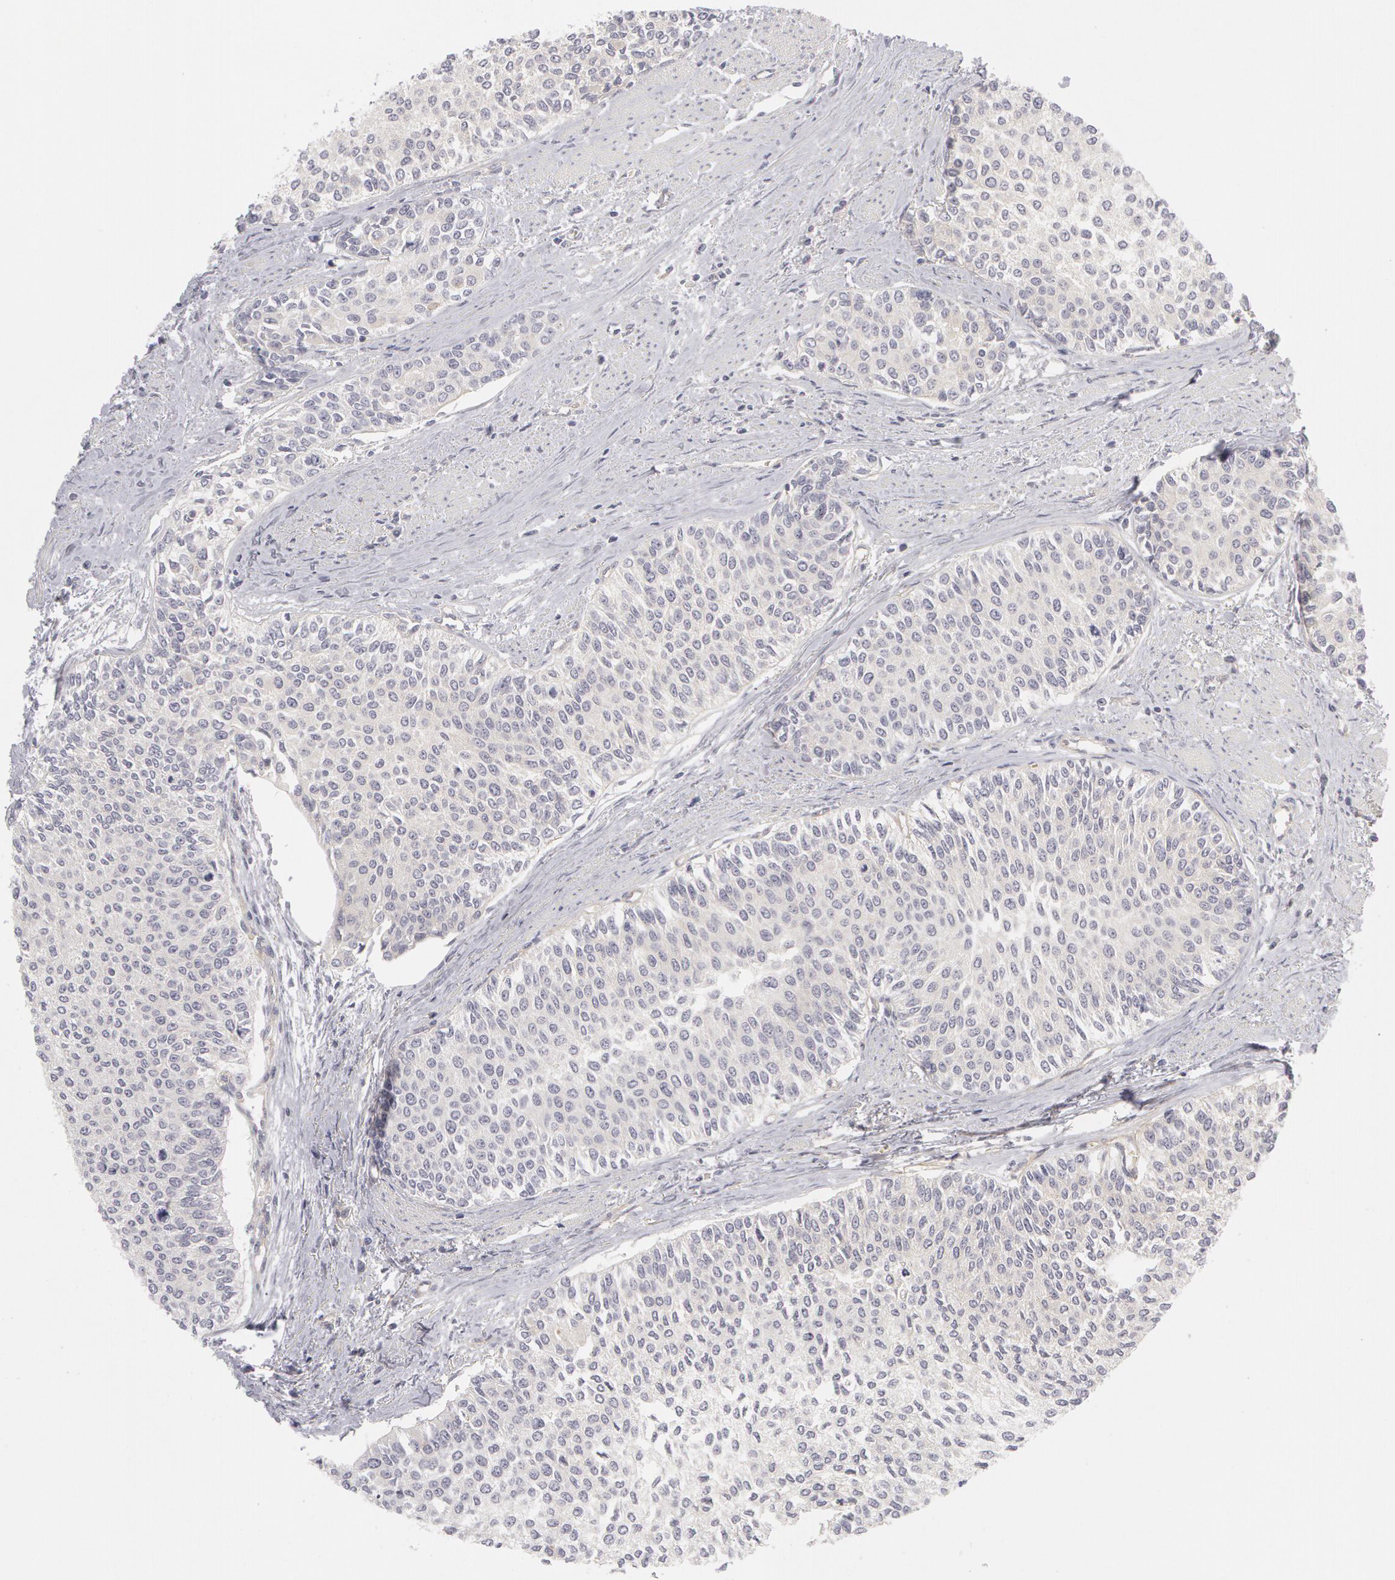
{"staining": {"intensity": "weak", "quantity": "25%-75%", "location": "cytoplasmic/membranous"}, "tissue": "urothelial cancer", "cell_type": "Tumor cells", "image_type": "cancer", "snomed": [{"axis": "morphology", "description": "Urothelial carcinoma, Low grade"}, {"axis": "topography", "description": "Urinary bladder"}], "caption": "Urothelial cancer stained with IHC shows weak cytoplasmic/membranous positivity in approximately 25%-75% of tumor cells.", "gene": "ABCB1", "patient": {"sex": "female", "age": 73}}